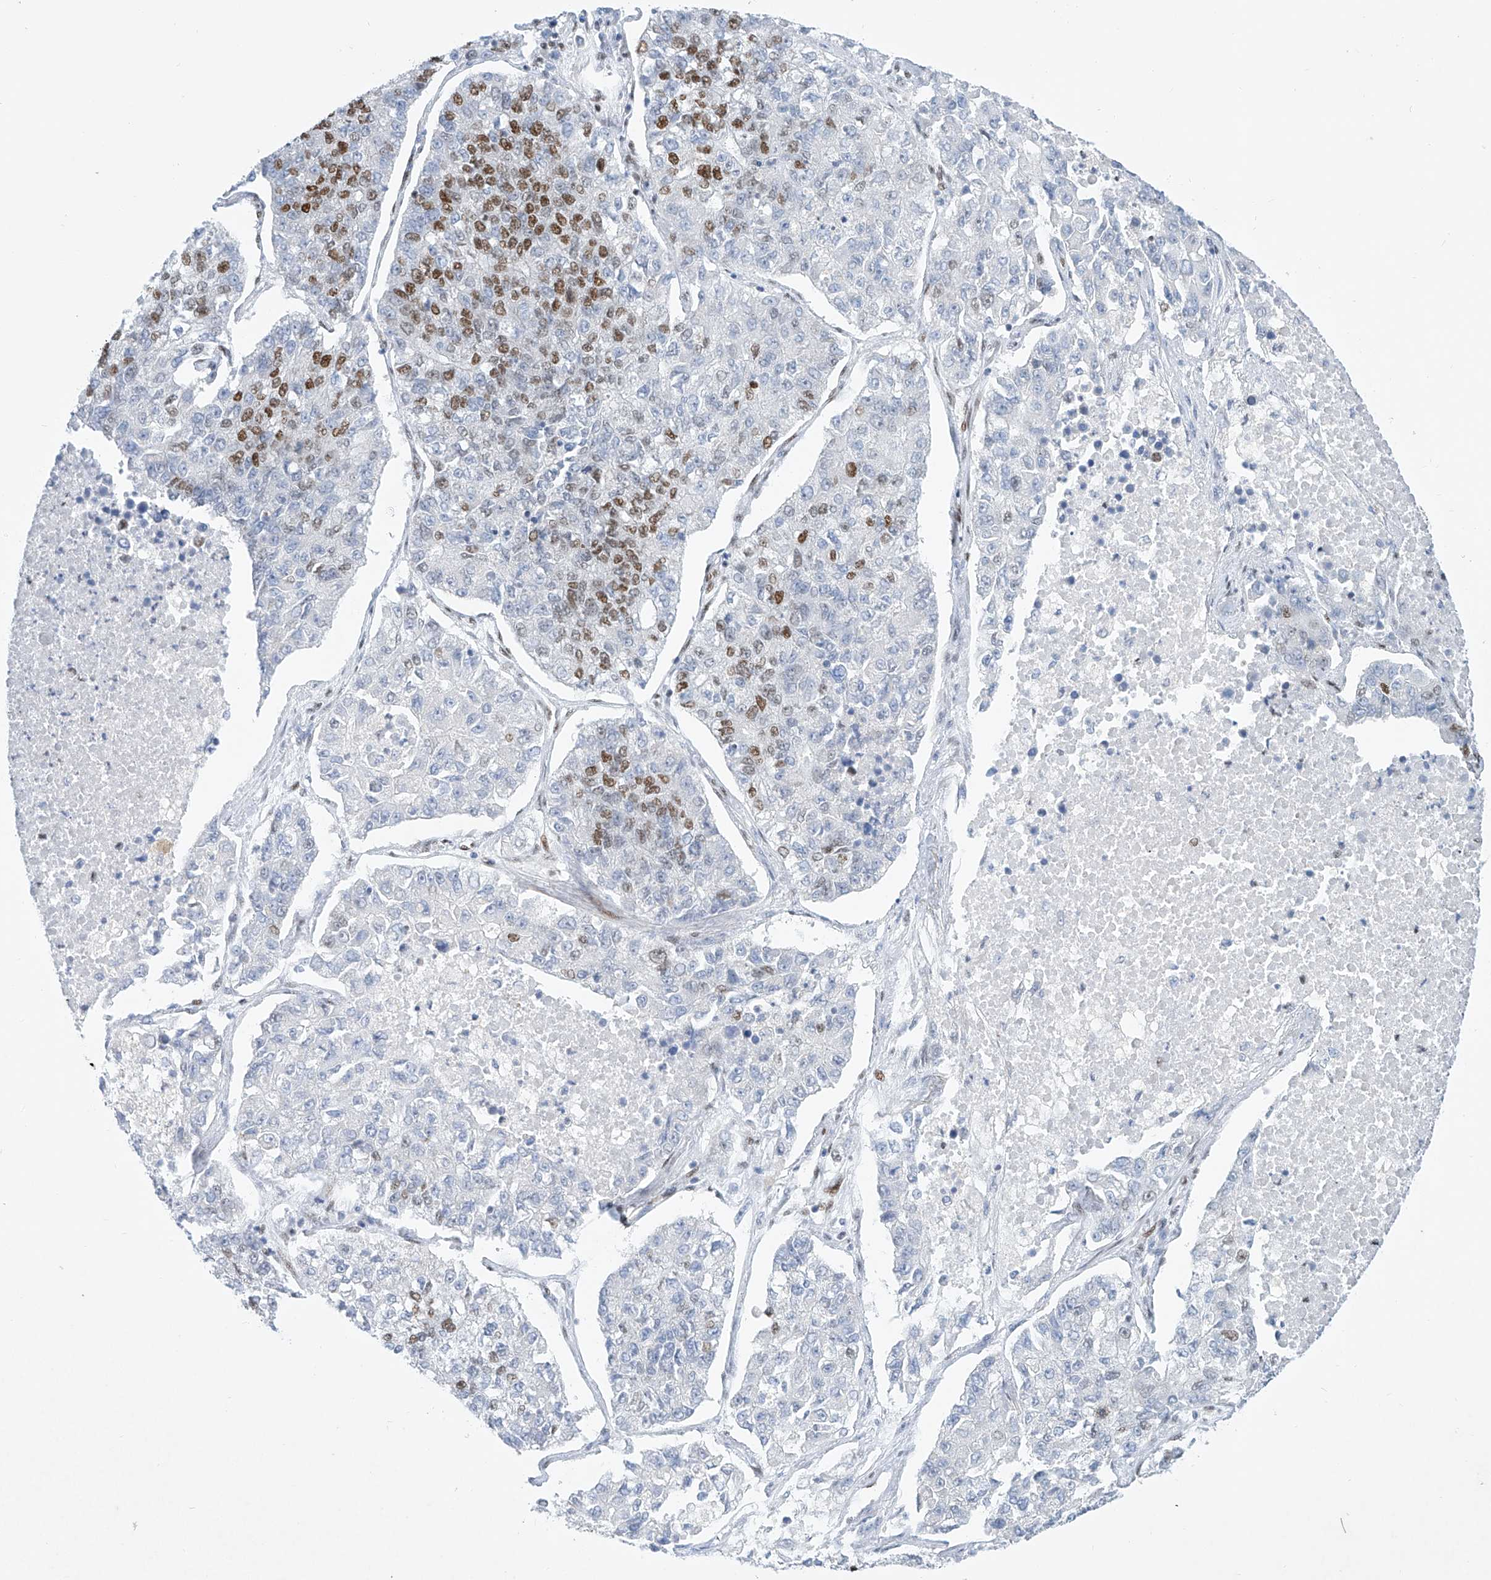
{"staining": {"intensity": "strong", "quantity": "25%-75%", "location": "nuclear"}, "tissue": "lung cancer", "cell_type": "Tumor cells", "image_type": "cancer", "snomed": [{"axis": "morphology", "description": "Adenocarcinoma, NOS"}, {"axis": "topography", "description": "Lung"}], "caption": "Protein expression analysis of human lung cancer (adenocarcinoma) reveals strong nuclear positivity in about 25%-75% of tumor cells.", "gene": "TAF4", "patient": {"sex": "male", "age": 49}}